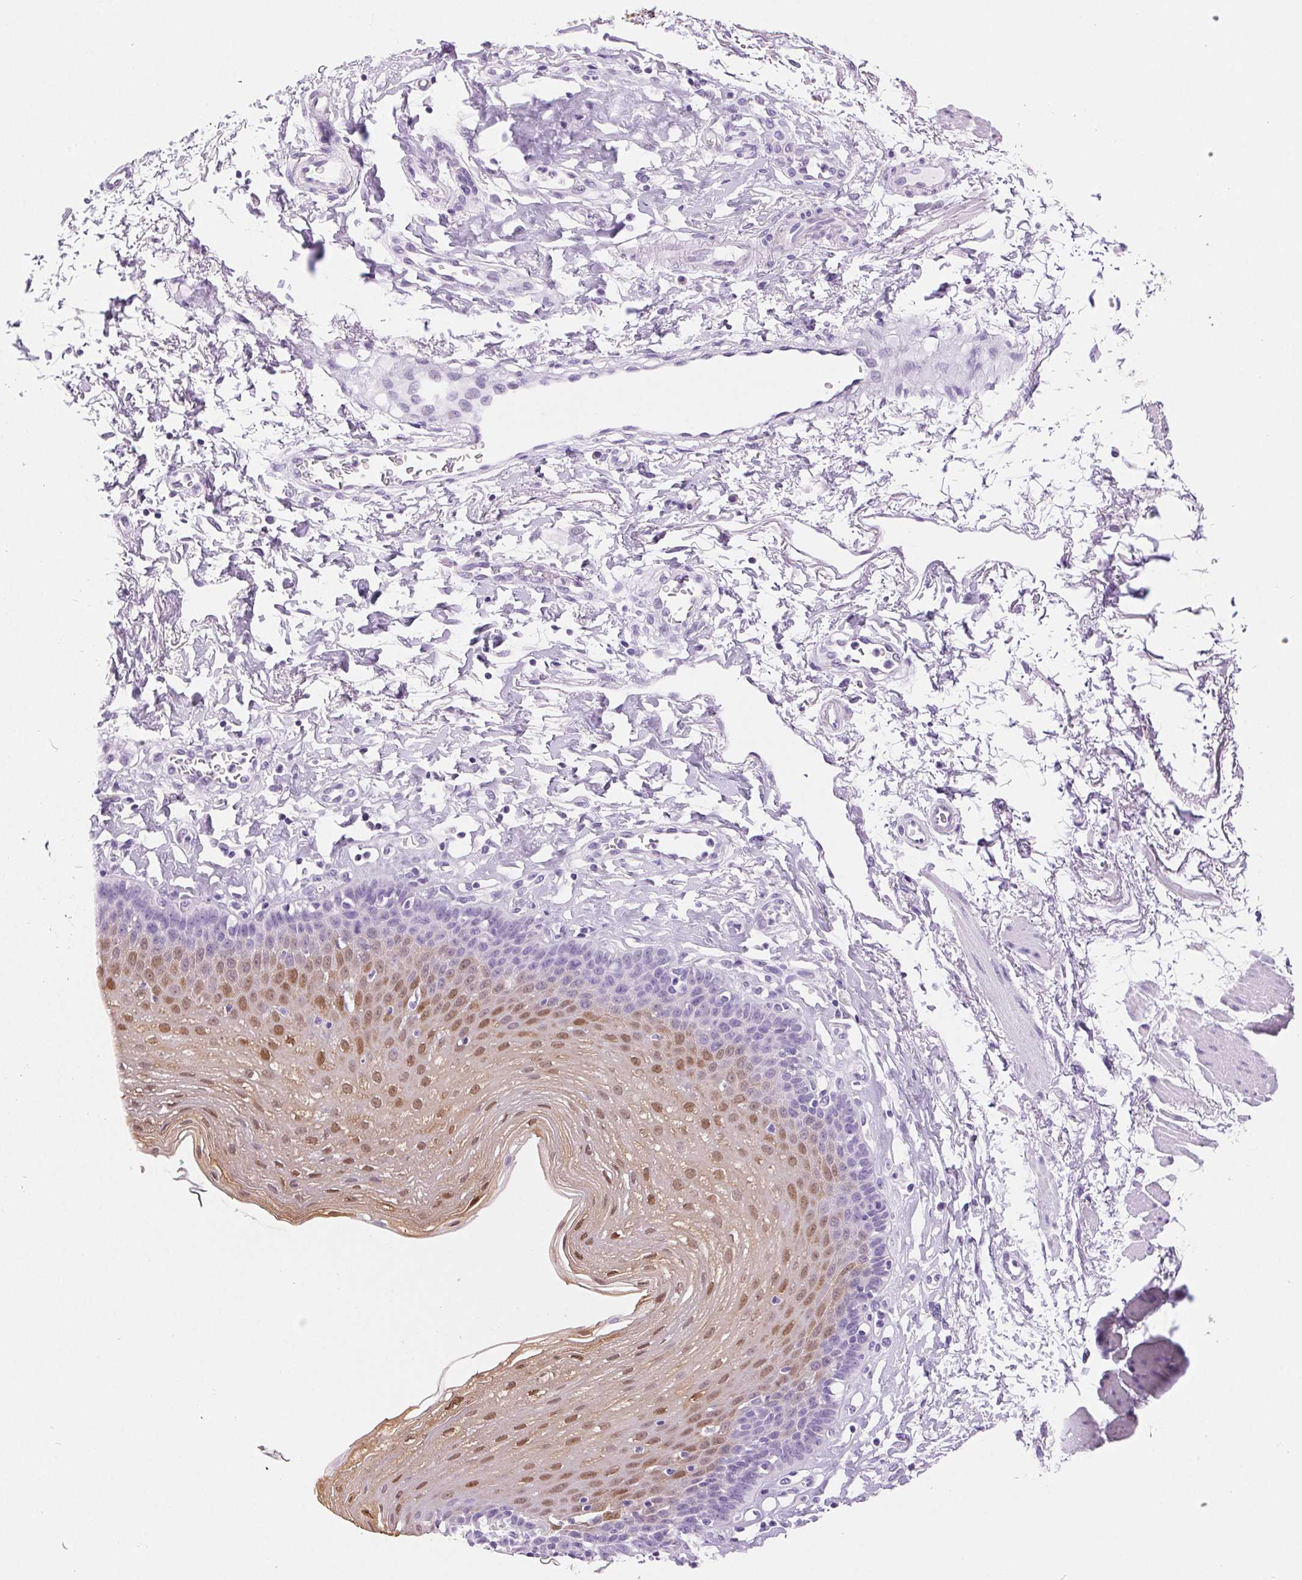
{"staining": {"intensity": "moderate", "quantity": "25%-75%", "location": "cytoplasmic/membranous,nuclear"}, "tissue": "esophagus", "cell_type": "Squamous epithelial cells", "image_type": "normal", "snomed": [{"axis": "morphology", "description": "Normal tissue, NOS"}, {"axis": "topography", "description": "Esophagus"}], "caption": "The histopathology image demonstrates a brown stain indicating the presence of a protein in the cytoplasmic/membranous,nuclear of squamous epithelial cells in esophagus. Ihc stains the protein in brown and the nuclei are stained blue.", "gene": "SERPINB3", "patient": {"sex": "female", "age": 81}}